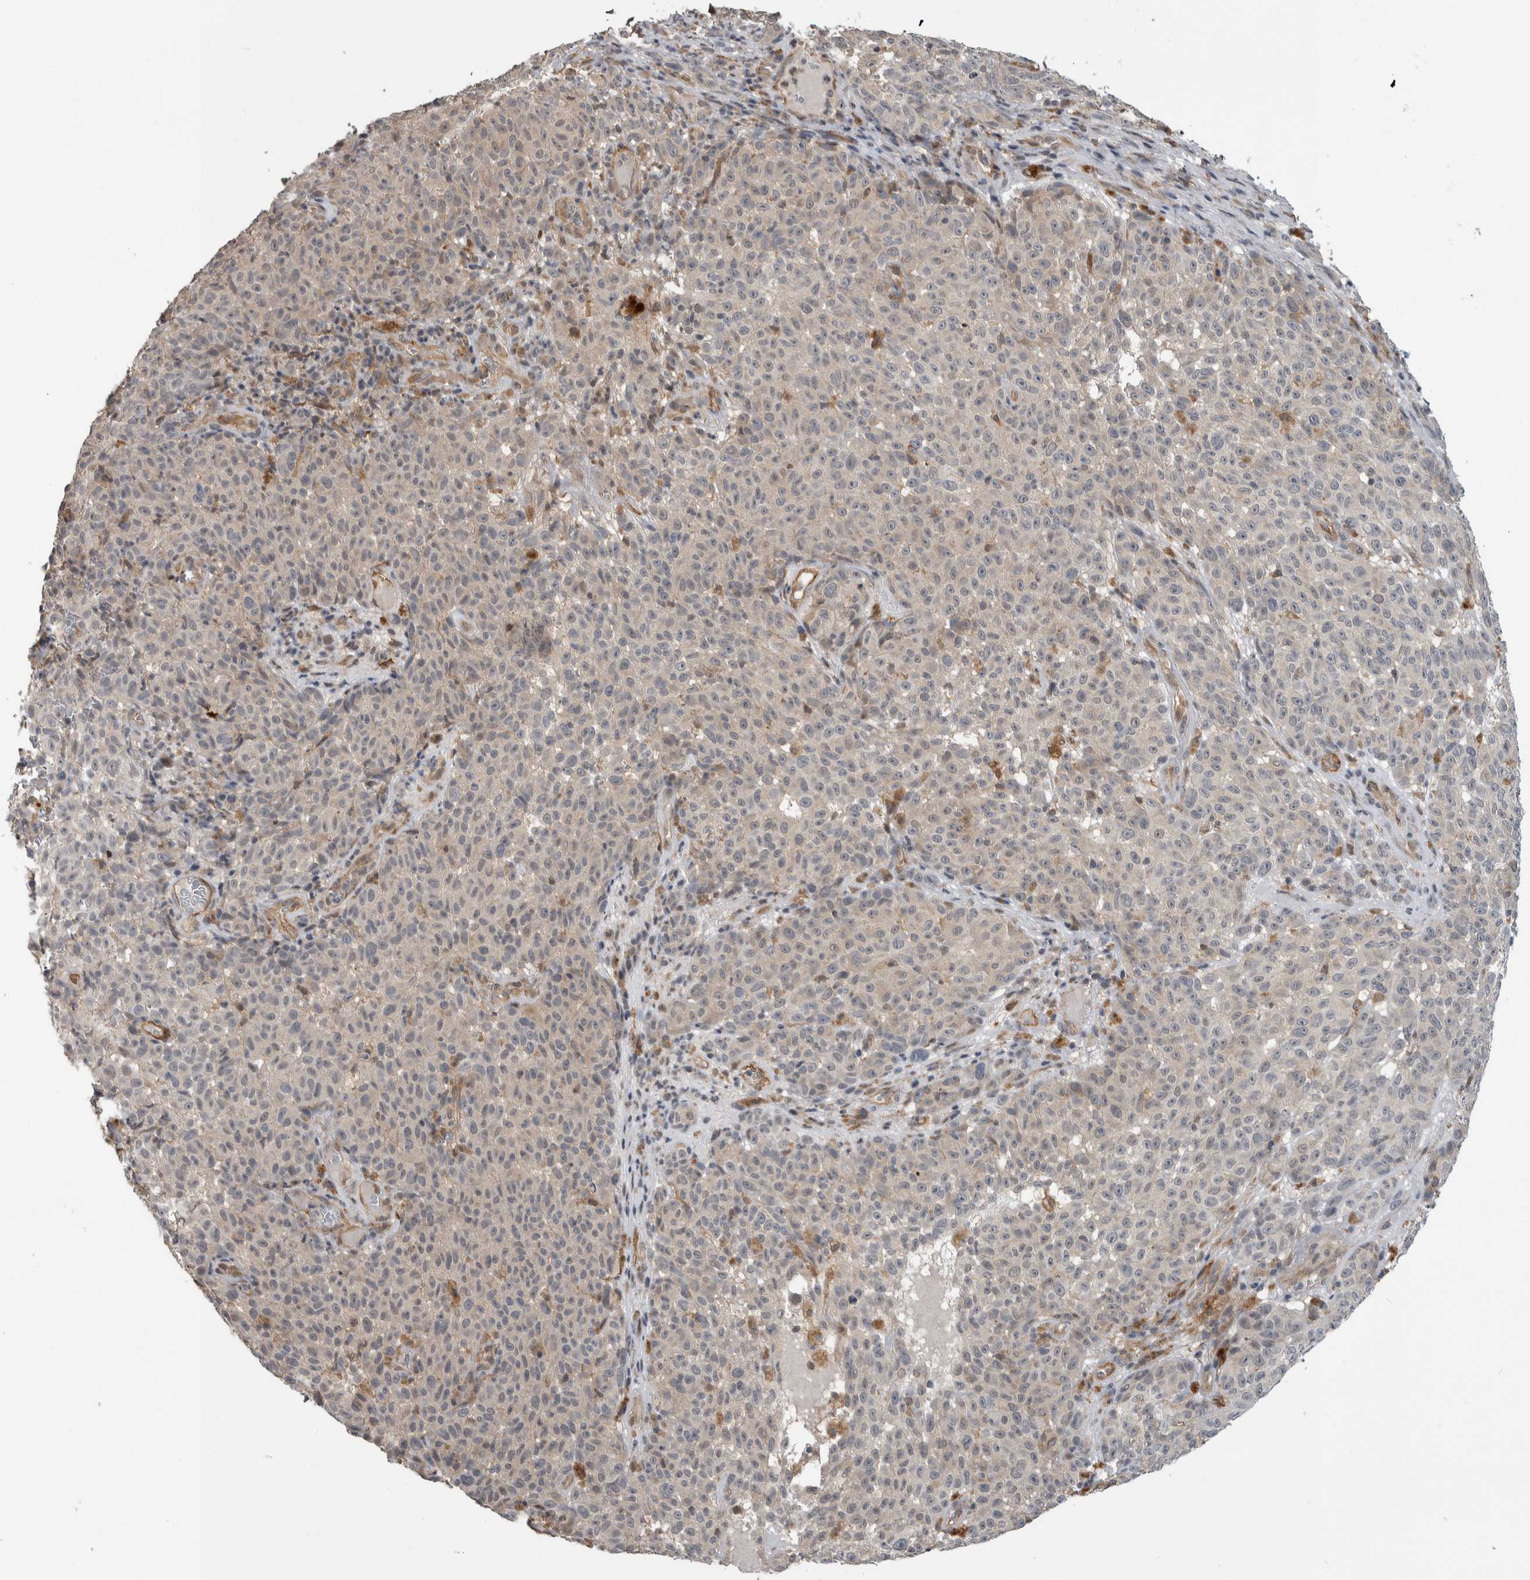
{"staining": {"intensity": "negative", "quantity": "none", "location": "none"}, "tissue": "melanoma", "cell_type": "Tumor cells", "image_type": "cancer", "snomed": [{"axis": "morphology", "description": "Malignant melanoma, NOS"}, {"axis": "topography", "description": "Skin"}], "caption": "Human melanoma stained for a protein using immunohistochemistry (IHC) exhibits no staining in tumor cells.", "gene": "PRDM4", "patient": {"sex": "female", "age": 82}}